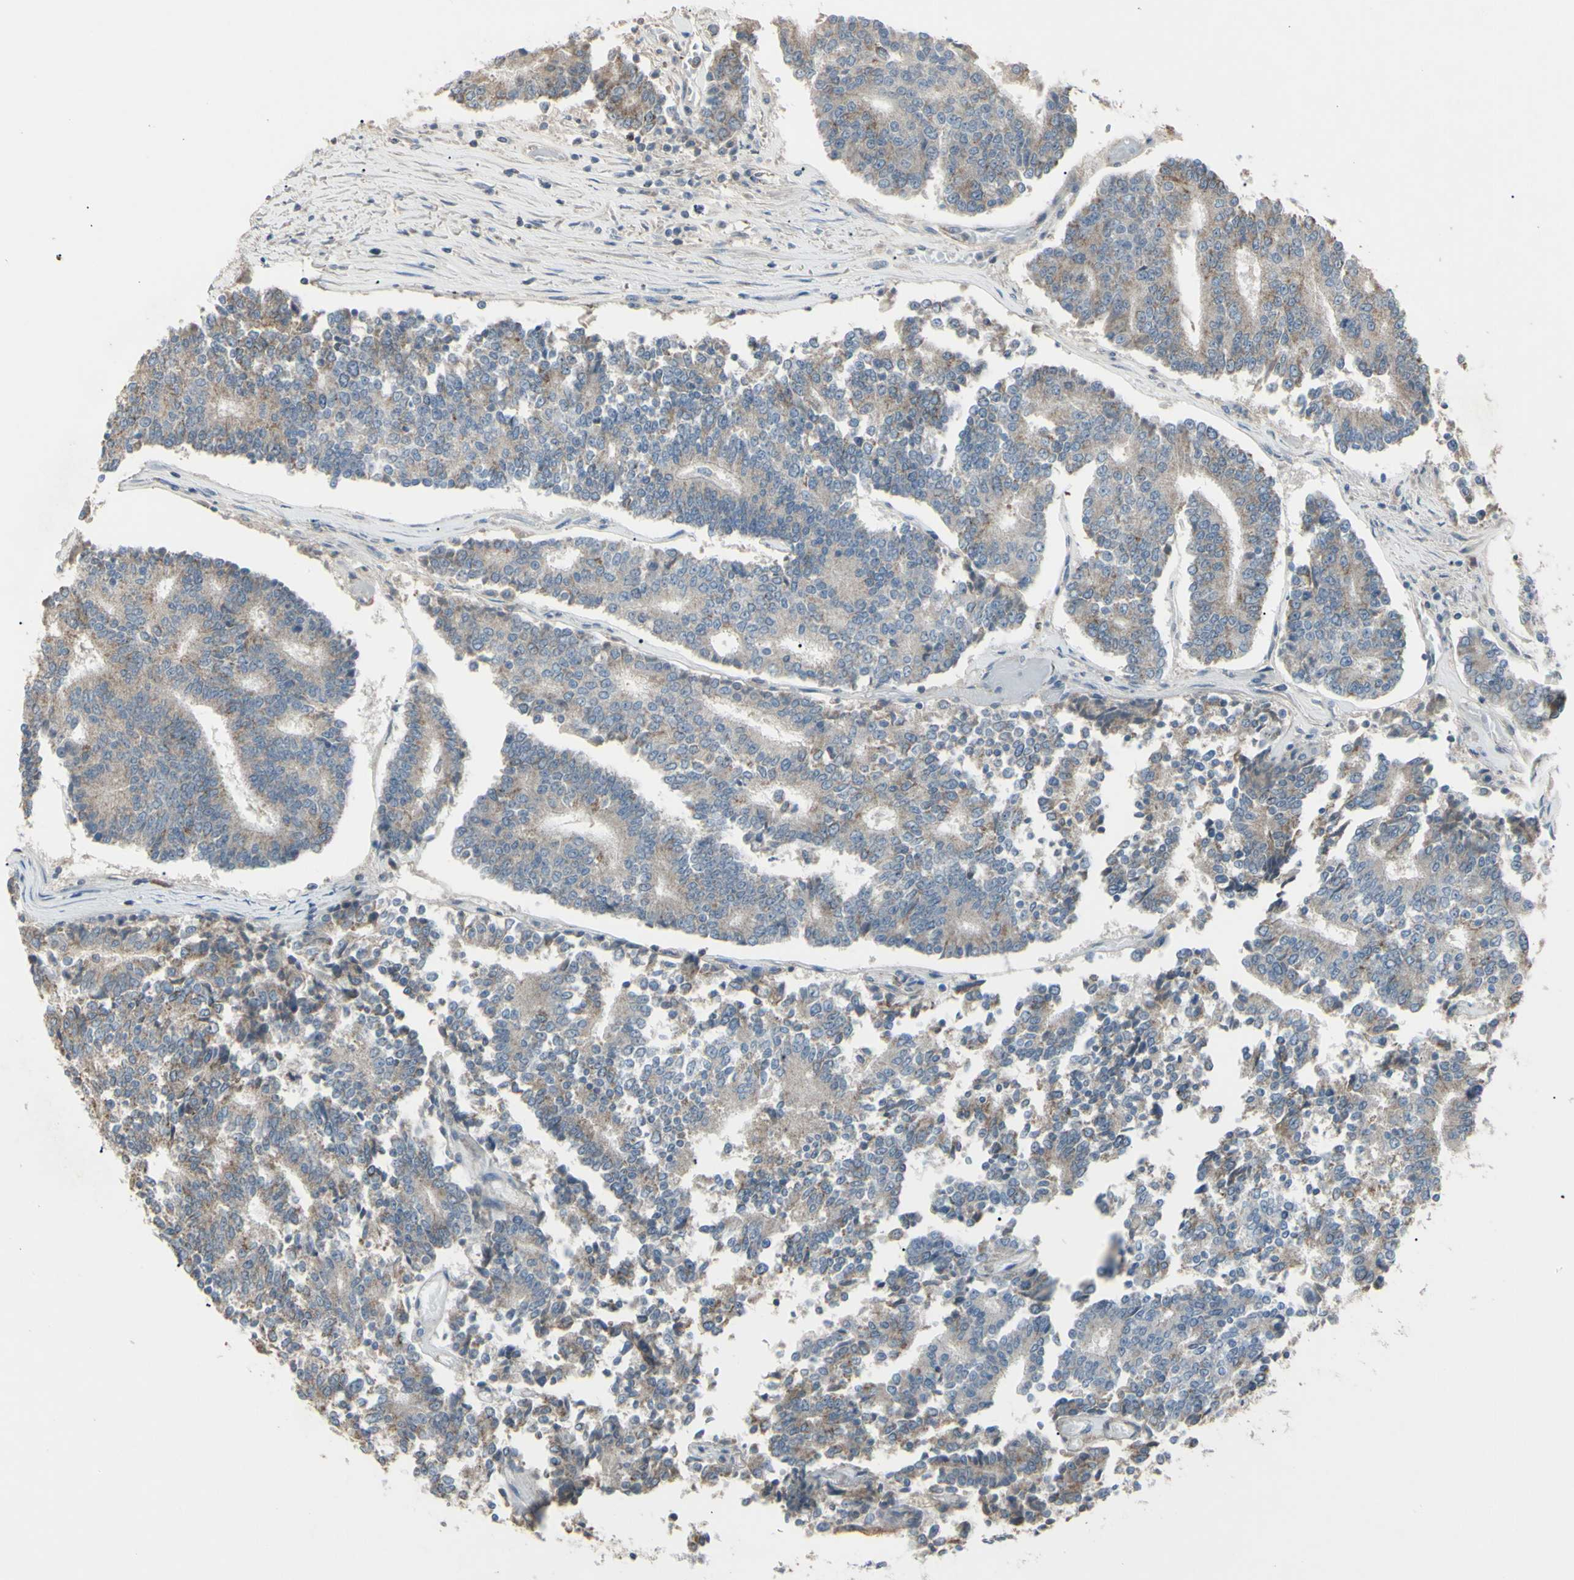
{"staining": {"intensity": "weak", "quantity": ">75%", "location": "cytoplasmic/membranous"}, "tissue": "prostate cancer", "cell_type": "Tumor cells", "image_type": "cancer", "snomed": [{"axis": "morphology", "description": "Normal tissue, NOS"}, {"axis": "morphology", "description": "Adenocarcinoma, High grade"}, {"axis": "topography", "description": "Prostate"}, {"axis": "topography", "description": "Seminal veicle"}], "caption": "High-magnification brightfield microscopy of prostate high-grade adenocarcinoma stained with DAB (brown) and counterstained with hematoxylin (blue). tumor cells exhibit weak cytoplasmic/membranous staining is identified in approximately>75% of cells.", "gene": "PIAS4", "patient": {"sex": "male", "age": 55}}